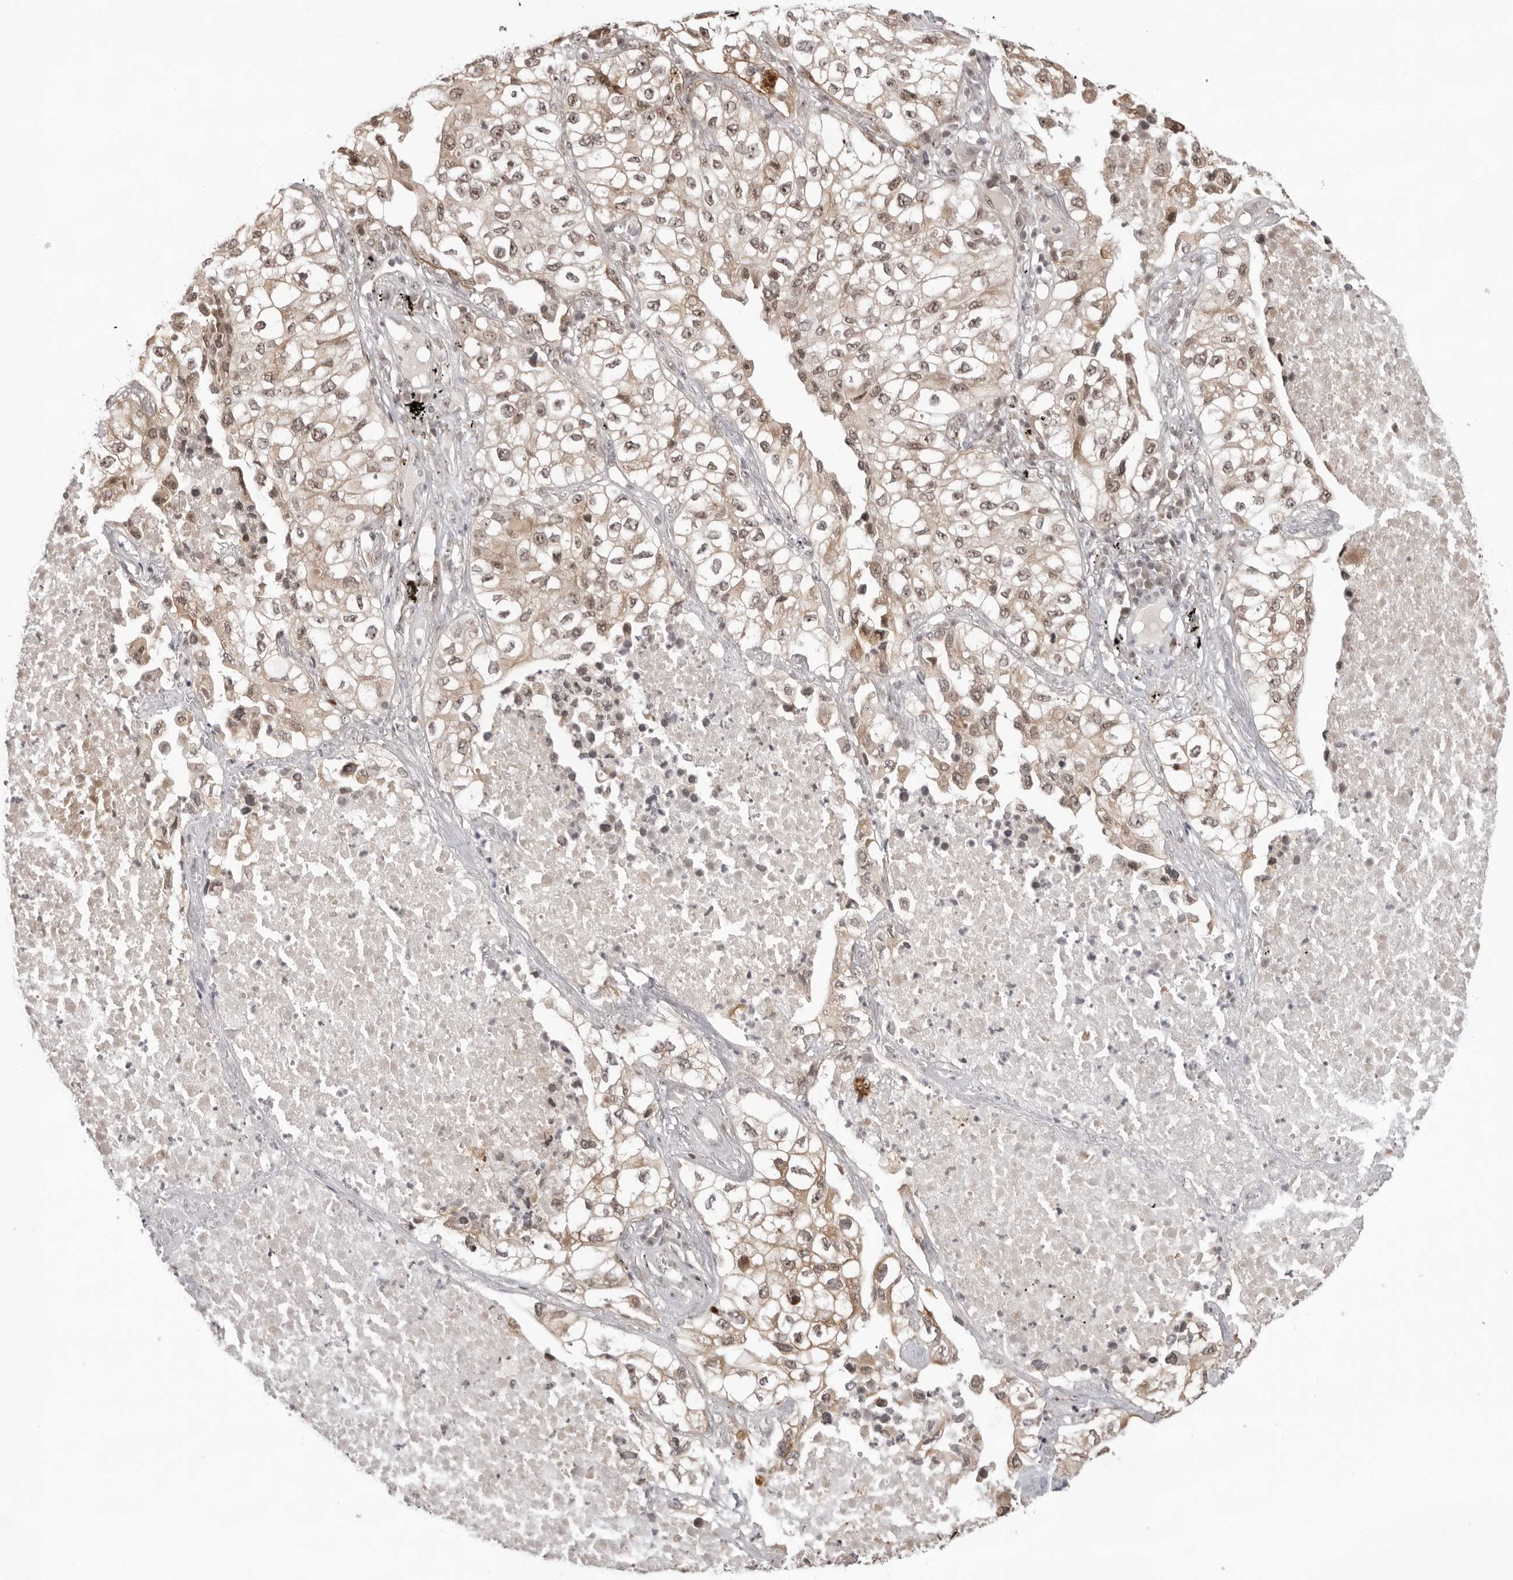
{"staining": {"intensity": "weak", "quantity": "25%-75%", "location": "cytoplasmic/membranous,nuclear"}, "tissue": "lung cancer", "cell_type": "Tumor cells", "image_type": "cancer", "snomed": [{"axis": "morphology", "description": "Adenocarcinoma, NOS"}, {"axis": "topography", "description": "Lung"}], "caption": "Human lung cancer stained with a protein marker shows weak staining in tumor cells.", "gene": "EXOSC10", "patient": {"sex": "male", "age": 63}}